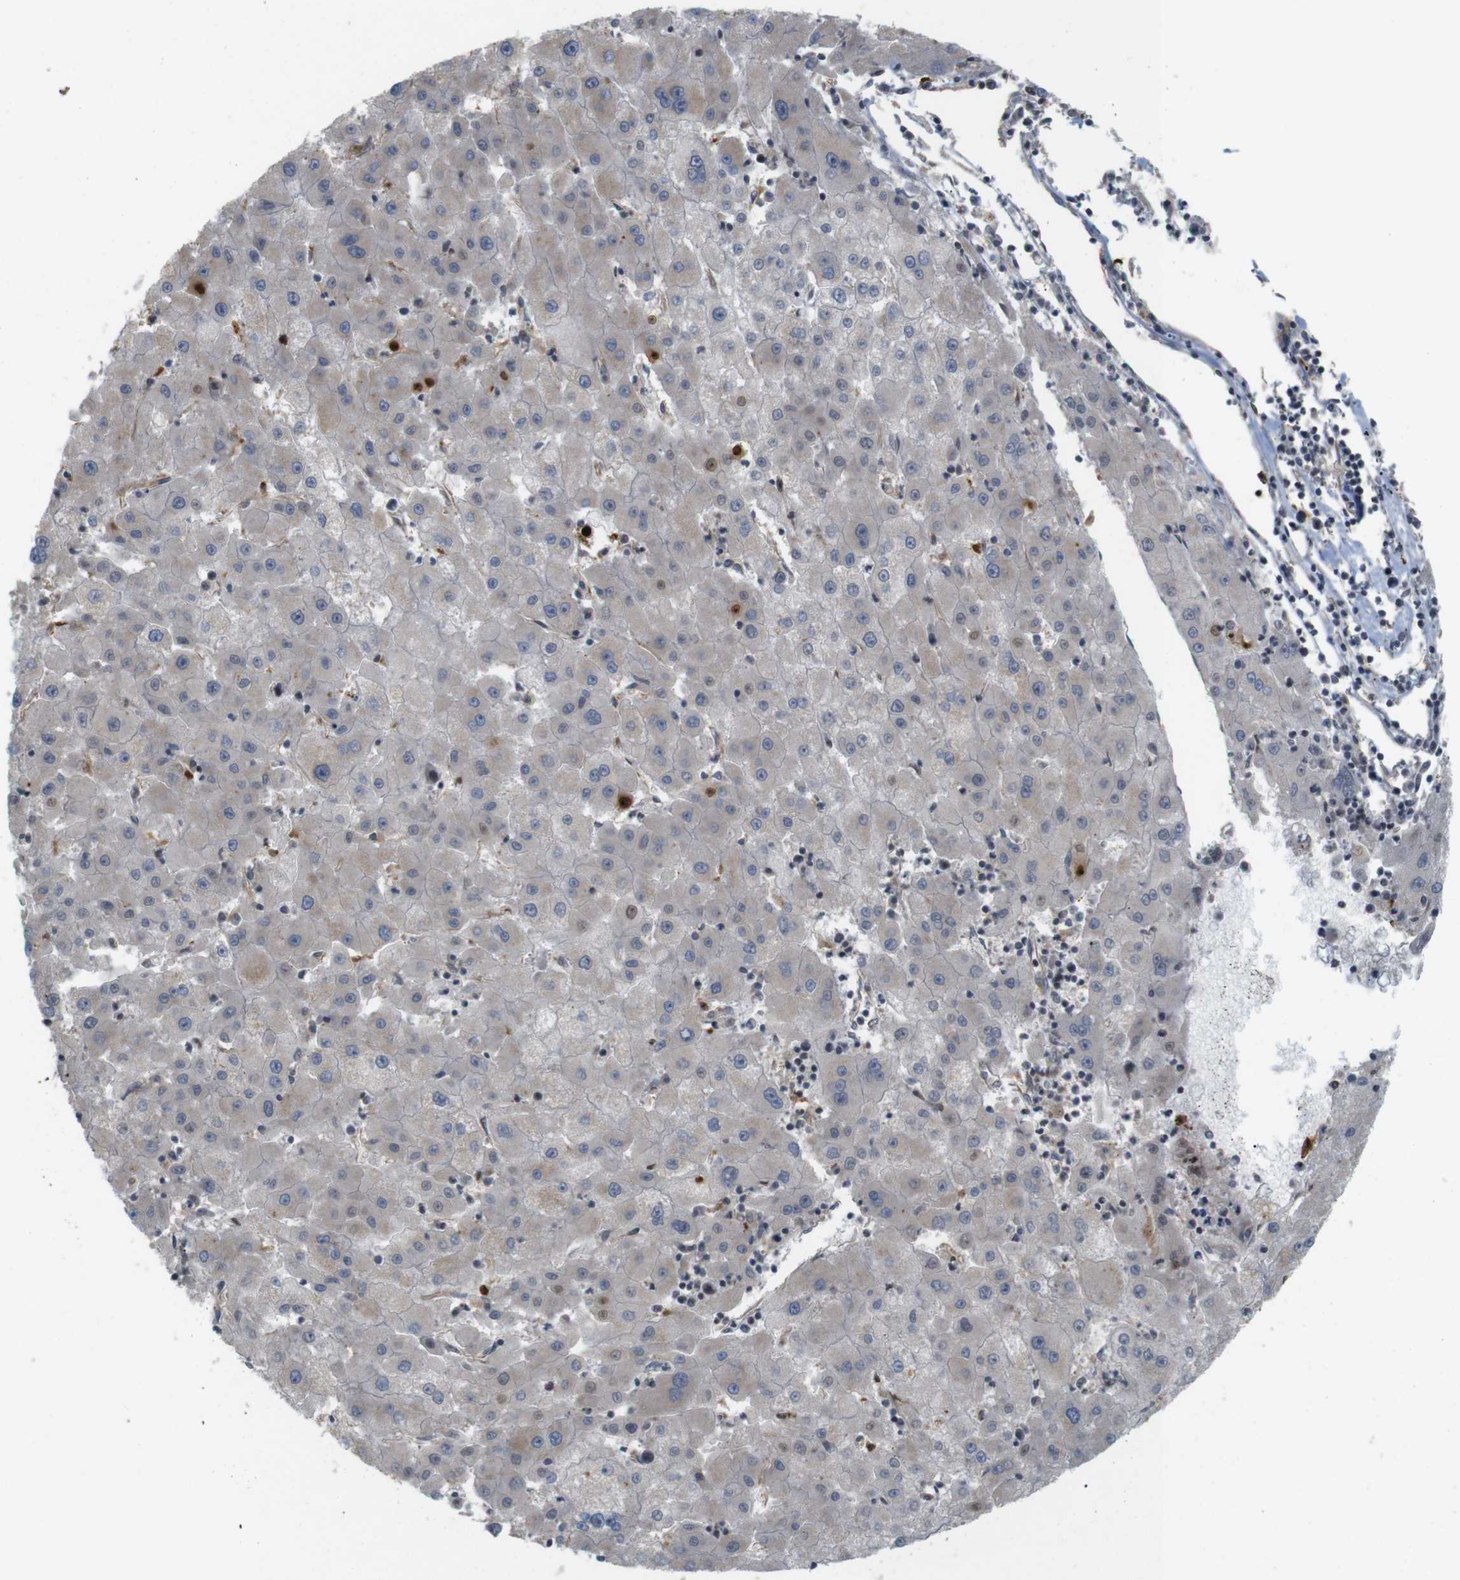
{"staining": {"intensity": "moderate", "quantity": "<25%", "location": "cytoplasmic/membranous,nuclear"}, "tissue": "liver cancer", "cell_type": "Tumor cells", "image_type": "cancer", "snomed": [{"axis": "morphology", "description": "Carcinoma, Hepatocellular, NOS"}, {"axis": "topography", "description": "Liver"}], "caption": "Immunohistochemistry (IHC) micrograph of neoplastic tissue: human liver hepatocellular carcinoma stained using immunohistochemistry exhibits low levels of moderate protein expression localized specifically in the cytoplasmic/membranous and nuclear of tumor cells, appearing as a cytoplasmic/membranous and nuclear brown color.", "gene": "SP2", "patient": {"sex": "male", "age": 72}}